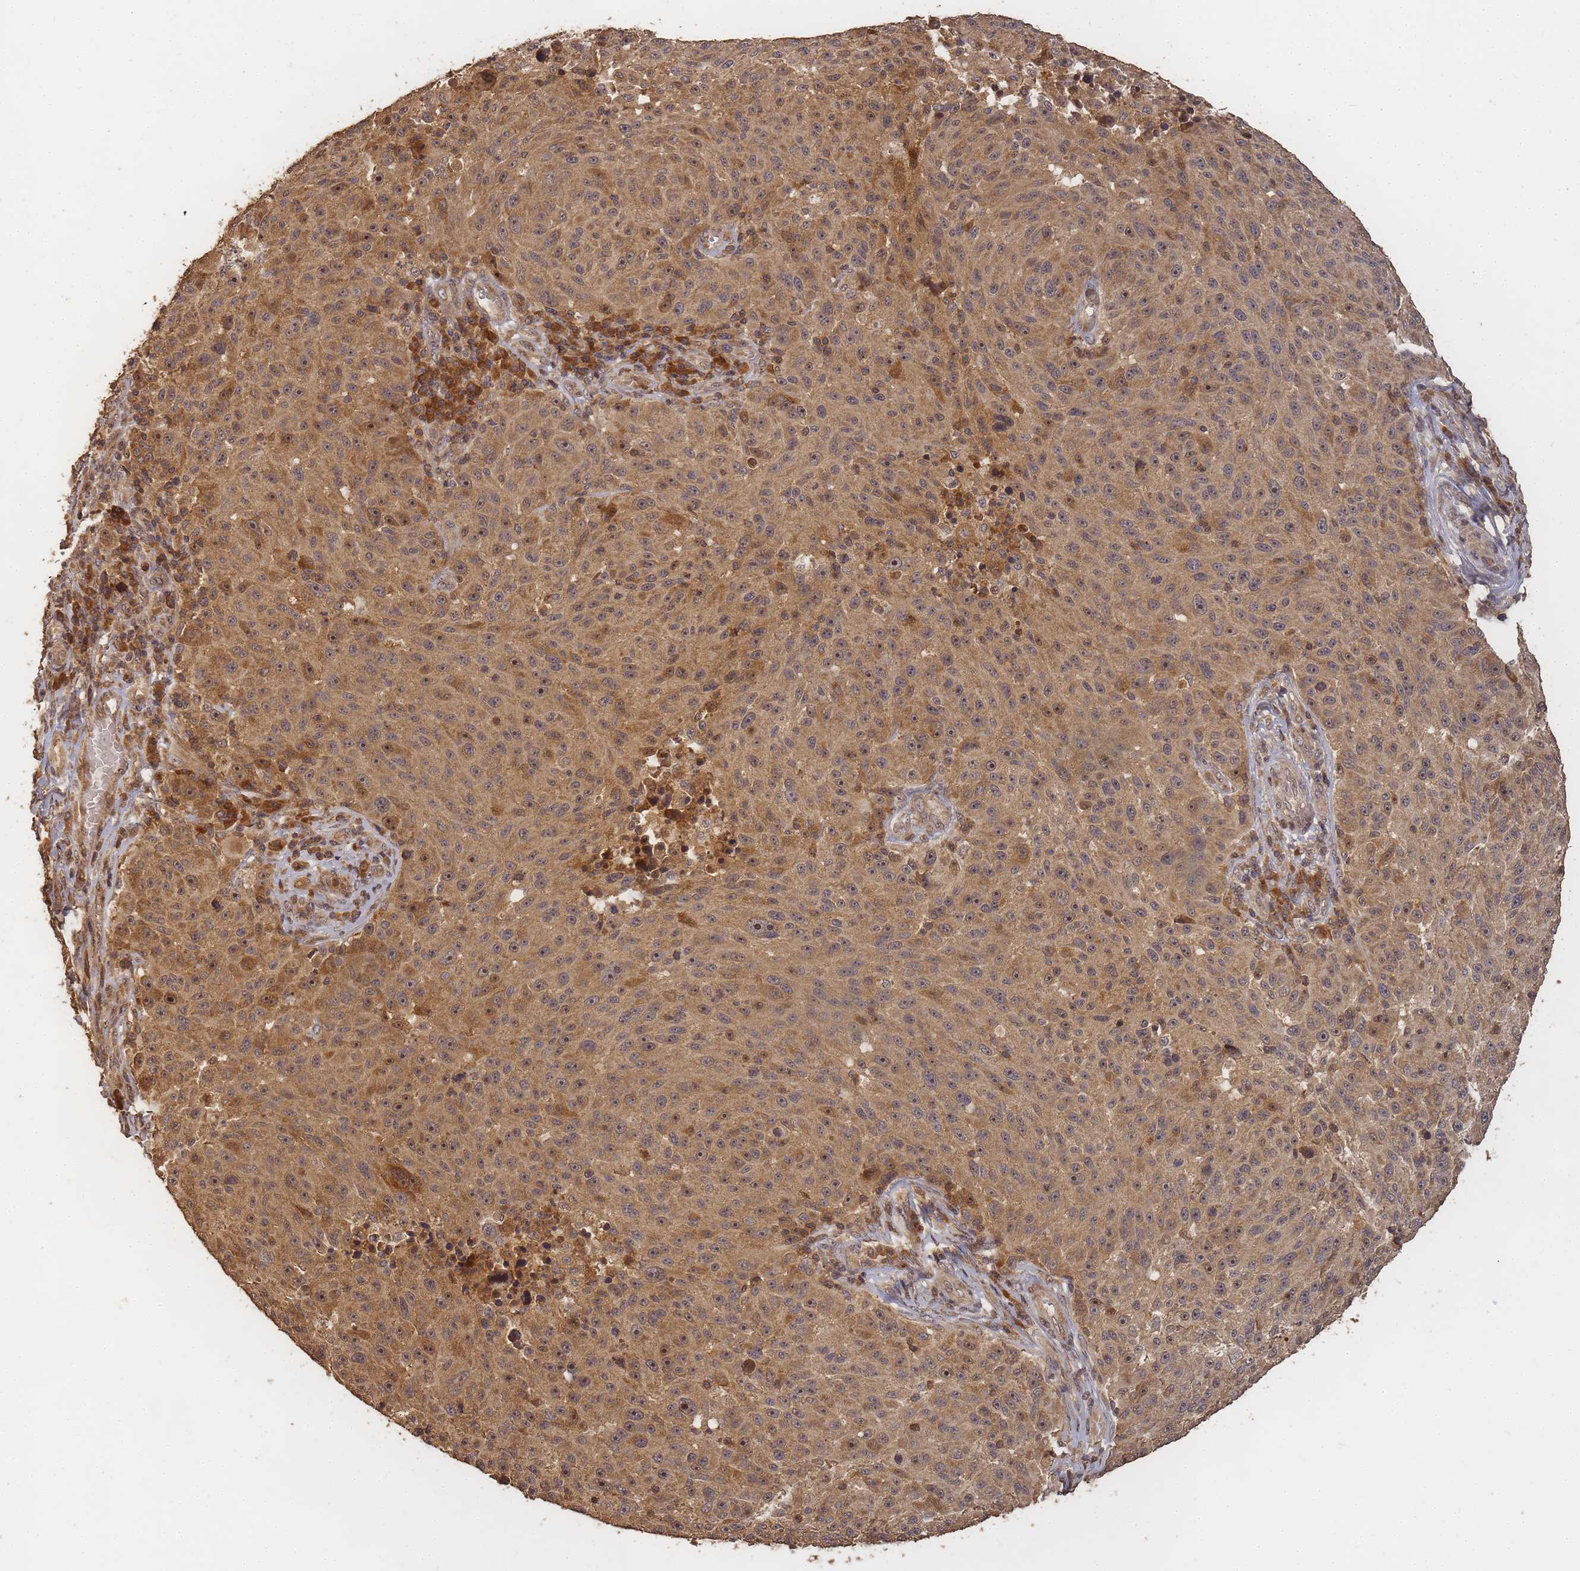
{"staining": {"intensity": "moderate", "quantity": ">75%", "location": "cytoplasmic/membranous,nuclear"}, "tissue": "melanoma", "cell_type": "Tumor cells", "image_type": "cancer", "snomed": [{"axis": "morphology", "description": "Malignant melanoma, NOS"}, {"axis": "topography", "description": "Skin"}], "caption": "Protein staining shows moderate cytoplasmic/membranous and nuclear staining in about >75% of tumor cells in malignant melanoma.", "gene": "ALKBH1", "patient": {"sex": "male", "age": 53}}